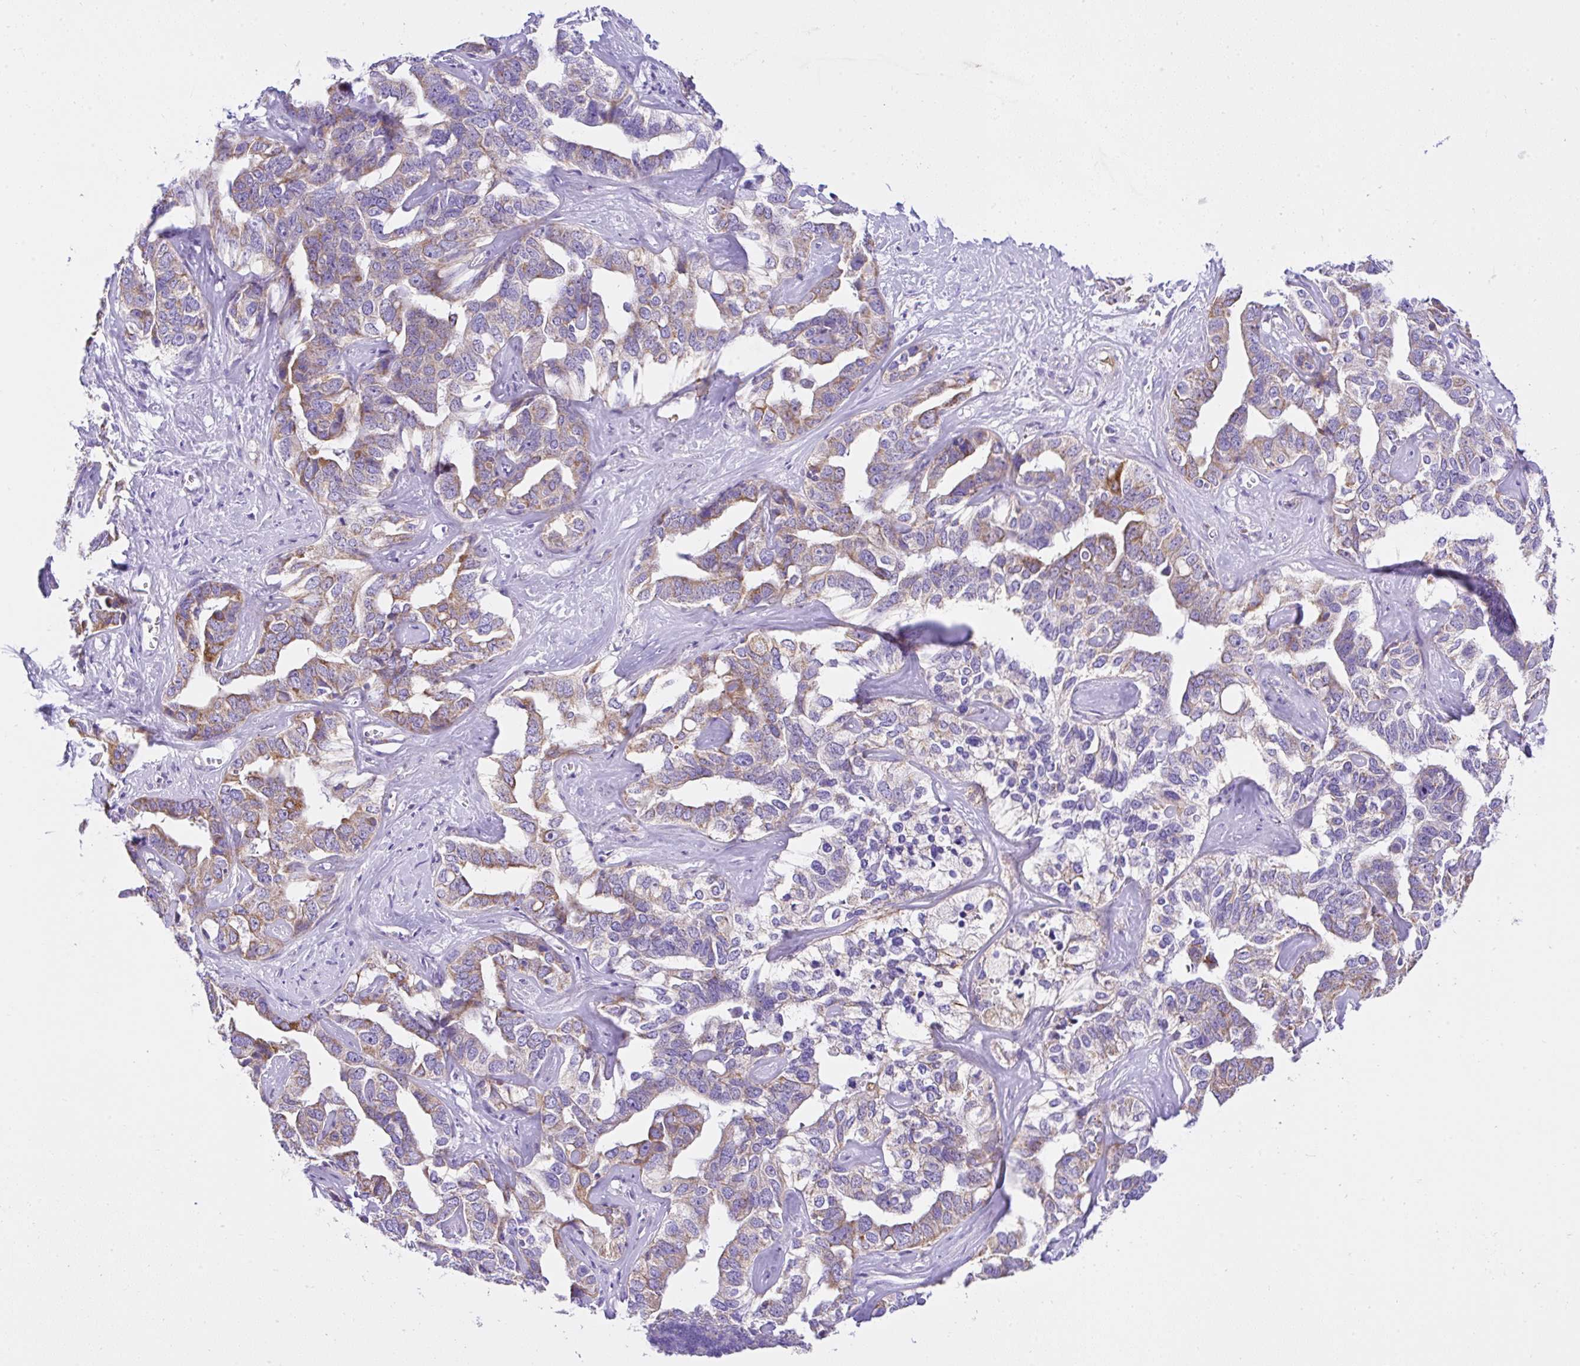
{"staining": {"intensity": "weak", "quantity": "25%-75%", "location": "cytoplasmic/membranous"}, "tissue": "liver cancer", "cell_type": "Tumor cells", "image_type": "cancer", "snomed": [{"axis": "morphology", "description": "Cholangiocarcinoma"}, {"axis": "topography", "description": "Liver"}], "caption": "Protein expression analysis of cholangiocarcinoma (liver) reveals weak cytoplasmic/membranous positivity in about 25%-75% of tumor cells.", "gene": "SLC13A1", "patient": {"sex": "male", "age": 59}}